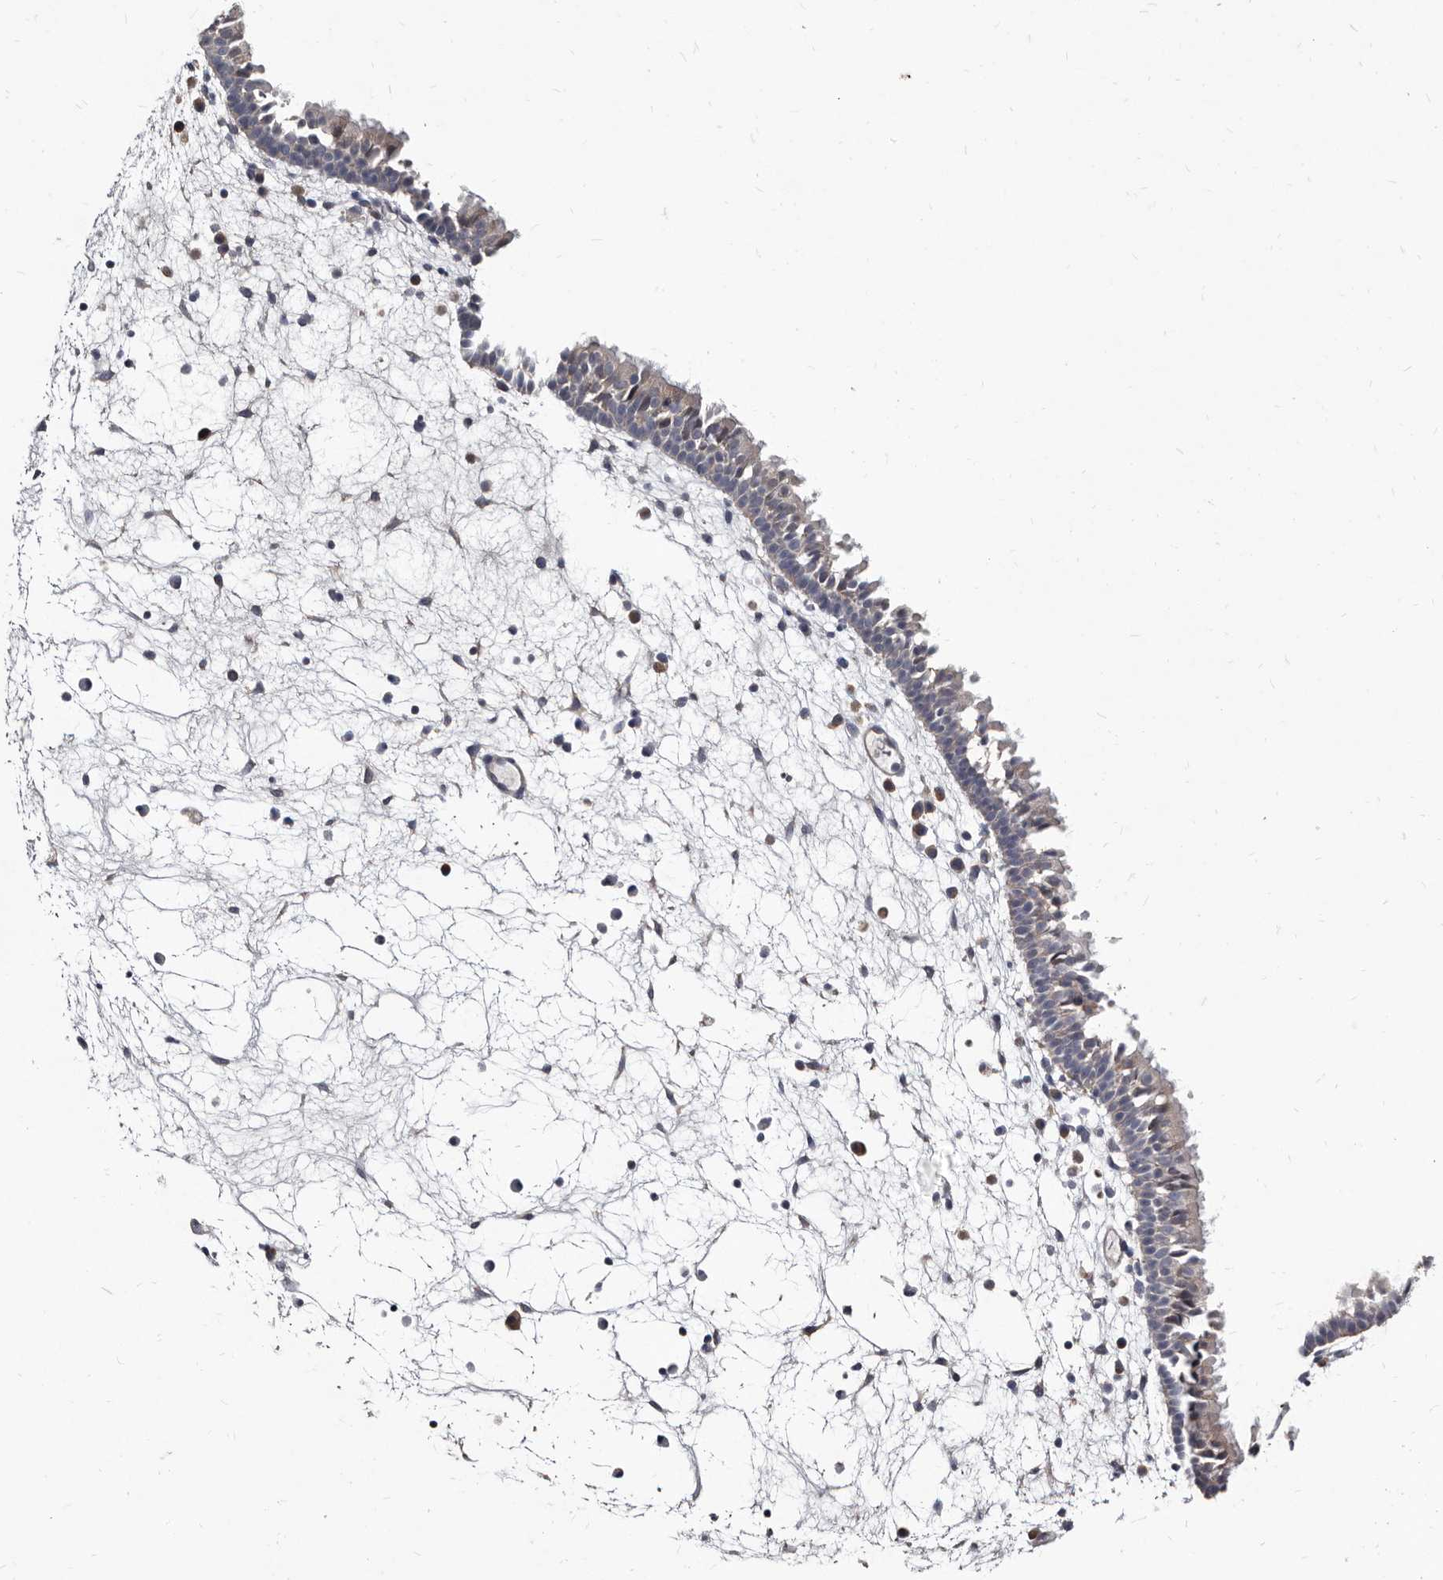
{"staining": {"intensity": "weak", "quantity": "25%-75%", "location": "cytoplasmic/membranous"}, "tissue": "nasopharynx", "cell_type": "Respiratory epithelial cells", "image_type": "normal", "snomed": [{"axis": "morphology", "description": "Normal tissue, NOS"}, {"axis": "morphology", "description": "Inflammation, NOS"}, {"axis": "morphology", "description": "Malignant melanoma, Metastatic site"}, {"axis": "topography", "description": "Nasopharynx"}], "caption": "Human nasopharynx stained for a protein (brown) displays weak cytoplasmic/membranous positive positivity in about 25%-75% of respiratory epithelial cells.", "gene": "ABCF2", "patient": {"sex": "male", "age": 70}}